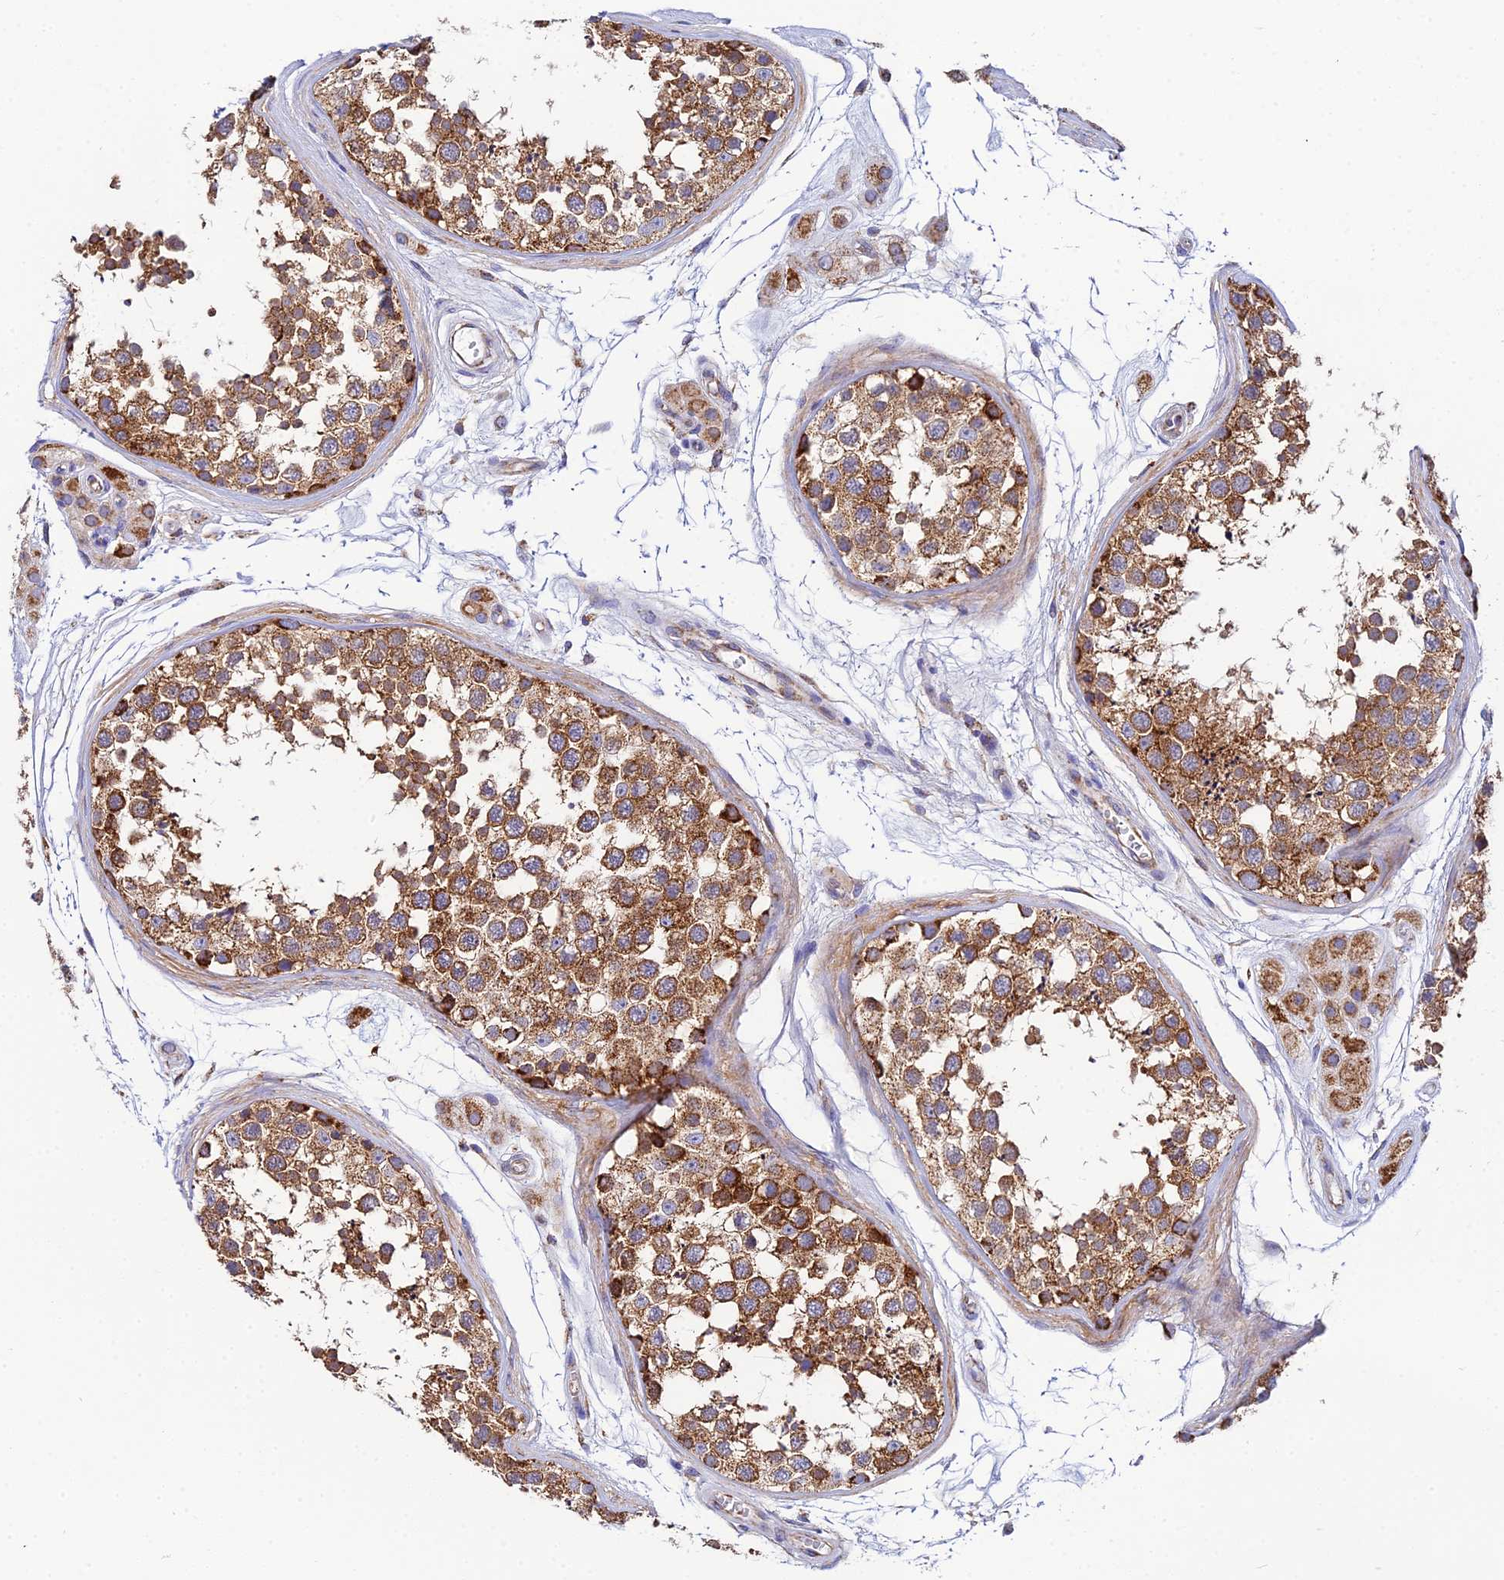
{"staining": {"intensity": "moderate", "quantity": ">75%", "location": "cytoplasmic/membranous"}, "tissue": "testis", "cell_type": "Cells in seminiferous ducts", "image_type": "normal", "snomed": [{"axis": "morphology", "description": "Normal tissue, NOS"}, {"axis": "topography", "description": "Testis"}], "caption": "Testis stained with DAB (3,3'-diaminobenzidine) IHC demonstrates medium levels of moderate cytoplasmic/membranous positivity in approximately >75% of cells in seminiferous ducts. The staining was performed using DAB to visualize the protein expression in brown, while the nuclei were stained in blue with hematoxylin (Magnification: 20x).", "gene": "NIPSNAP3A", "patient": {"sex": "male", "age": 56}}